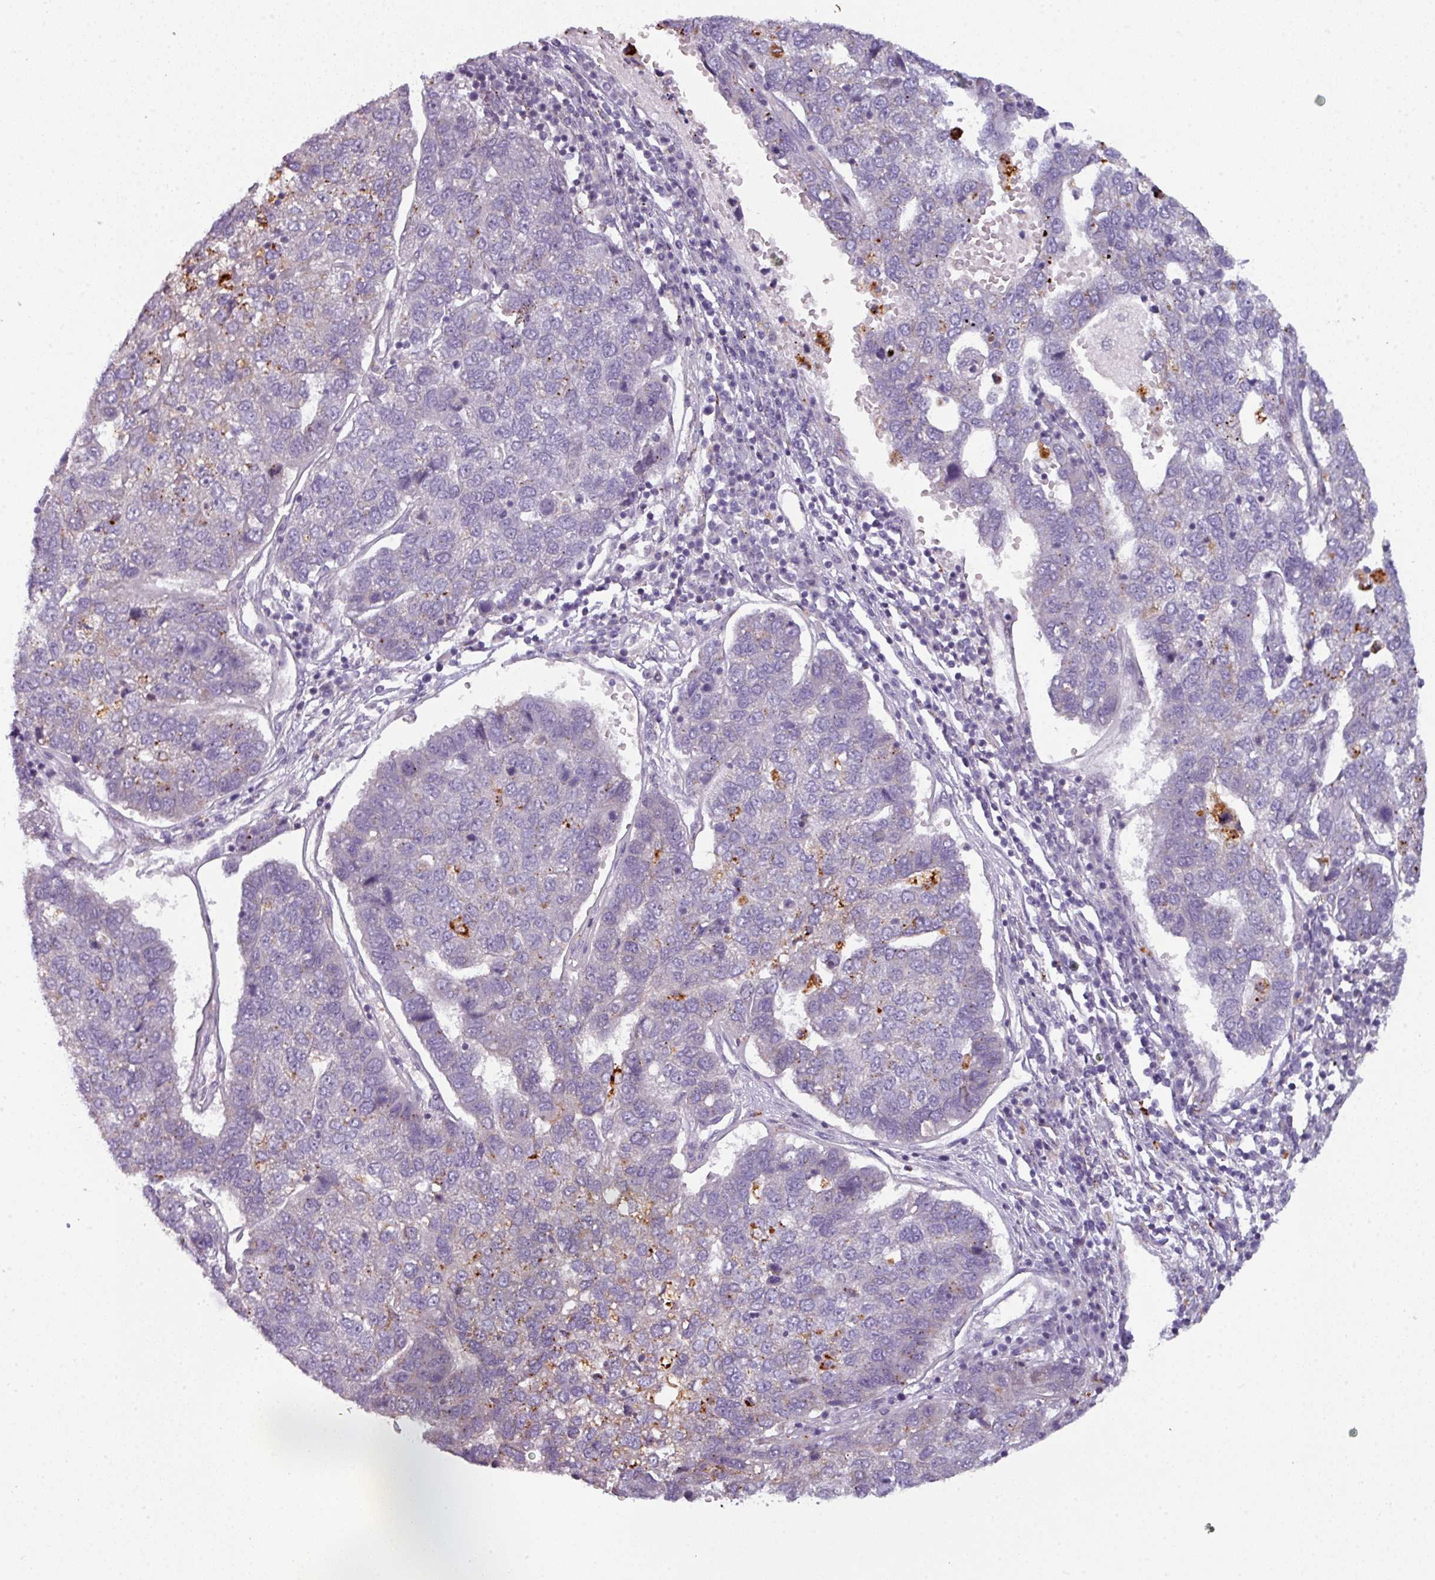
{"staining": {"intensity": "negative", "quantity": "none", "location": "none"}, "tissue": "pancreatic cancer", "cell_type": "Tumor cells", "image_type": "cancer", "snomed": [{"axis": "morphology", "description": "Adenocarcinoma, NOS"}, {"axis": "topography", "description": "Pancreas"}], "caption": "A photomicrograph of human pancreatic cancer (adenocarcinoma) is negative for staining in tumor cells. (Brightfield microscopy of DAB (3,3'-diaminobenzidine) immunohistochemistry (IHC) at high magnification).", "gene": "TMEFF1", "patient": {"sex": "female", "age": 61}}